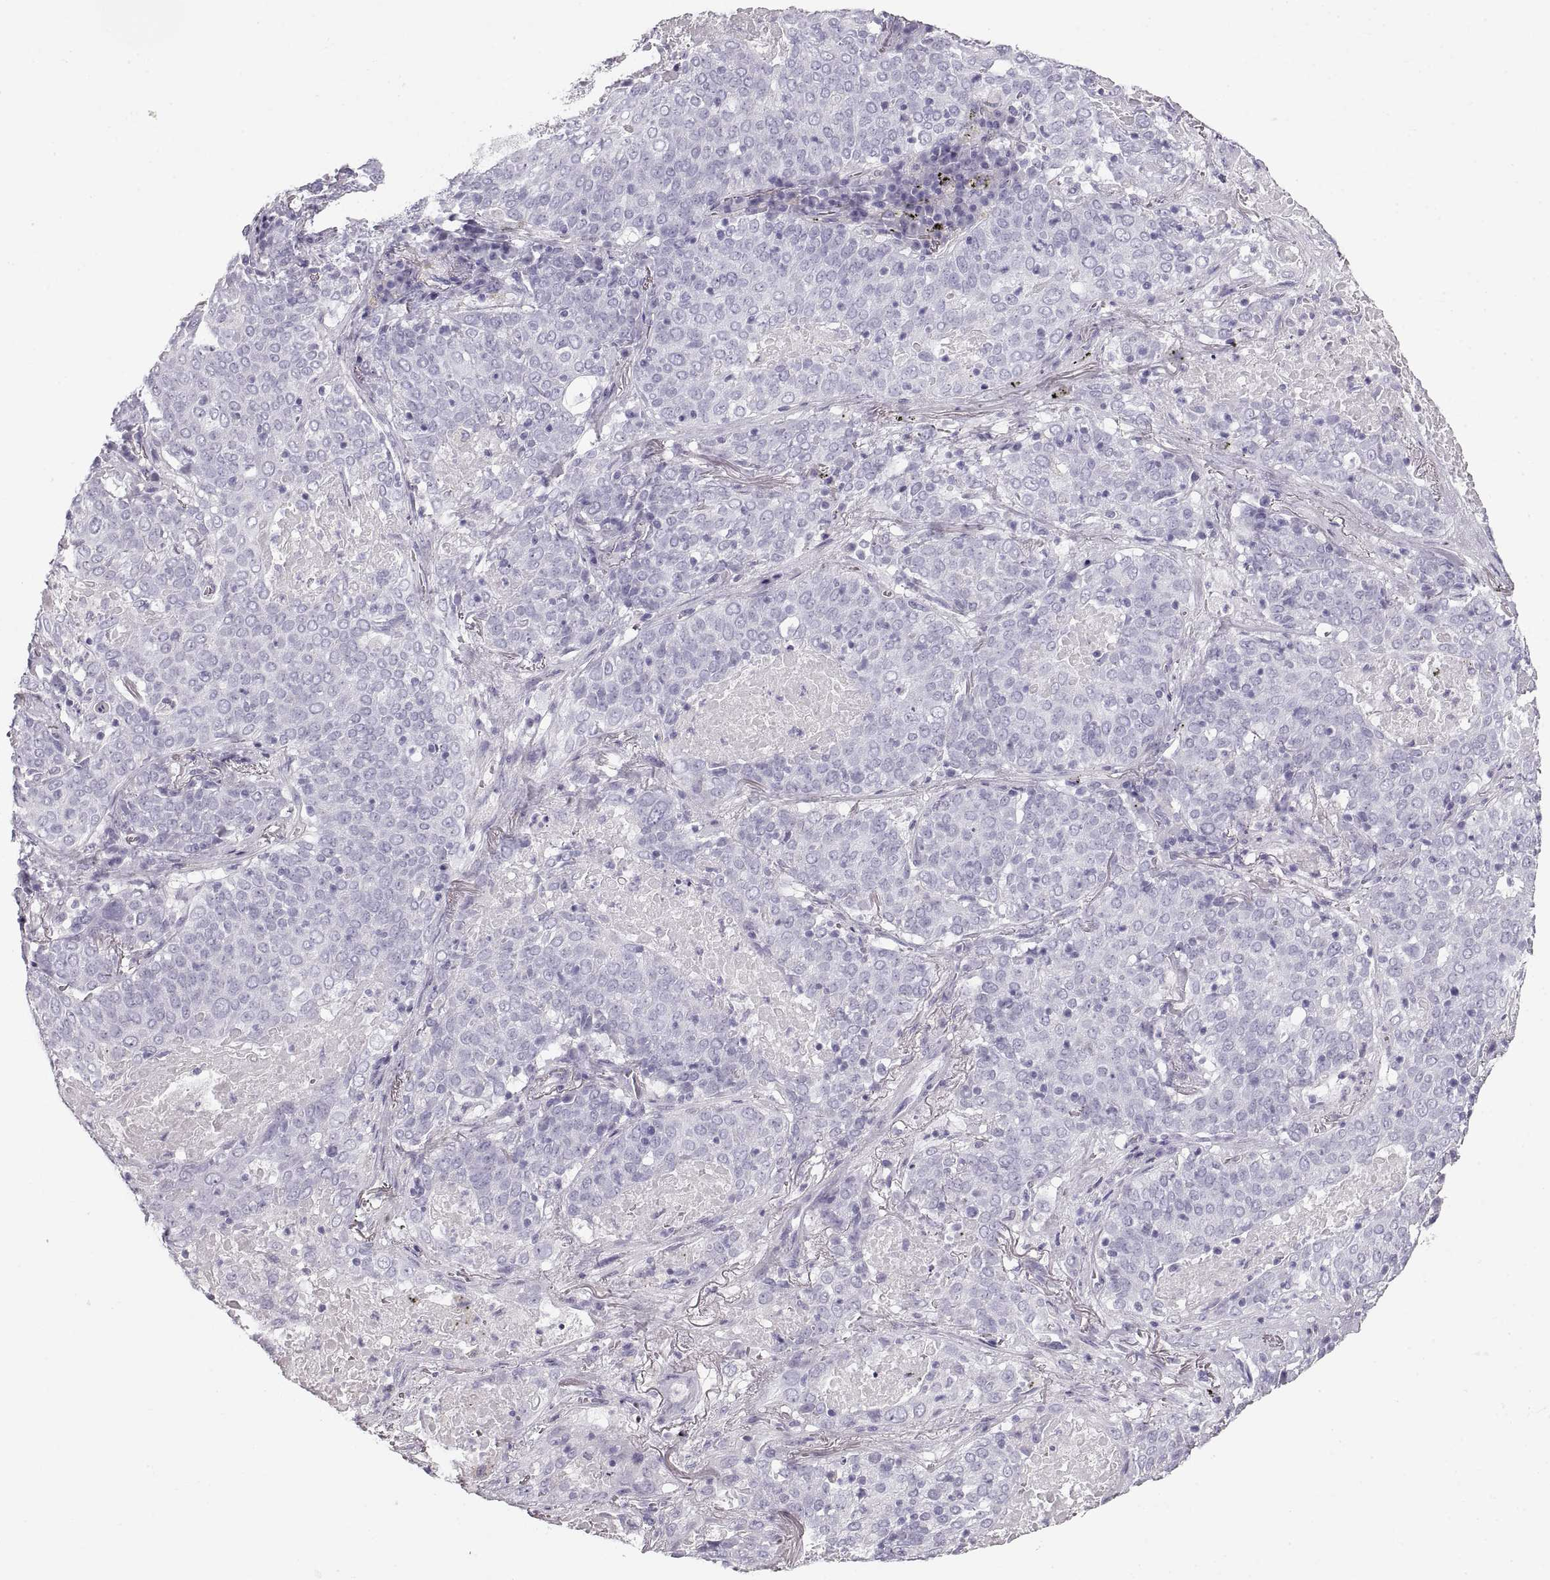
{"staining": {"intensity": "negative", "quantity": "none", "location": "none"}, "tissue": "lung cancer", "cell_type": "Tumor cells", "image_type": "cancer", "snomed": [{"axis": "morphology", "description": "Squamous cell carcinoma, NOS"}, {"axis": "topography", "description": "Lung"}], "caption": "Tumor cells show no significant expression in lung cancer.", "gene": "CRYAA", "patient": {"sex": "male", "age": 82}}